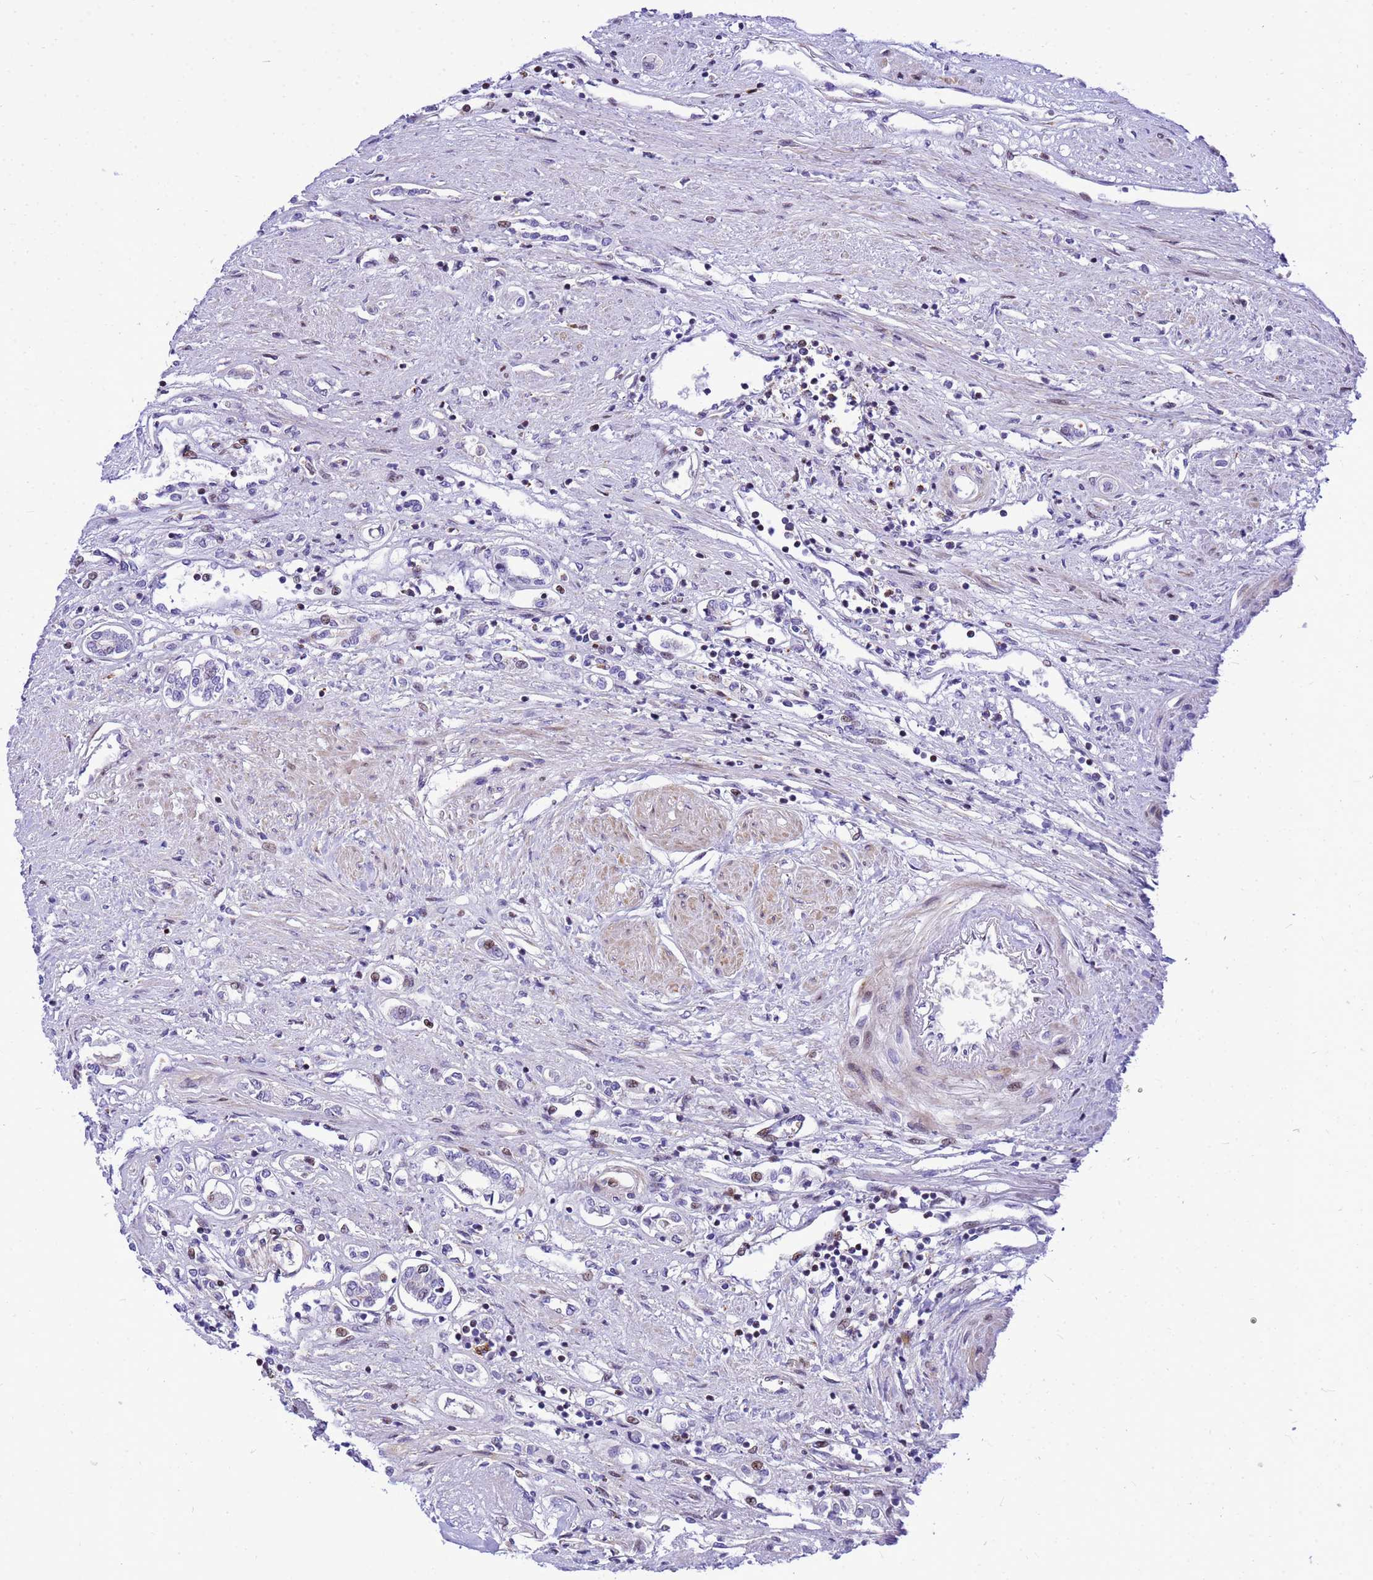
{"staining": {"intensity": "negative", "quantity": "none", "location": "none"}, "tissue": "renal cancer", "cell_type": "Tumor cells", "image_type": "cancer", "snomed": [{"axis": "morphology", "description": "Adenocarcinoma, NOS"}, {"axis": "topography", "description": "Kidney"}], "caption": "This is a histopathology image of immunohistochemistry (IHC) staining of renal cancer, which shows no positivity in tumor cells.", "gene": "ADAMTS7", "patient": {"sex": "male", "age": 59}}